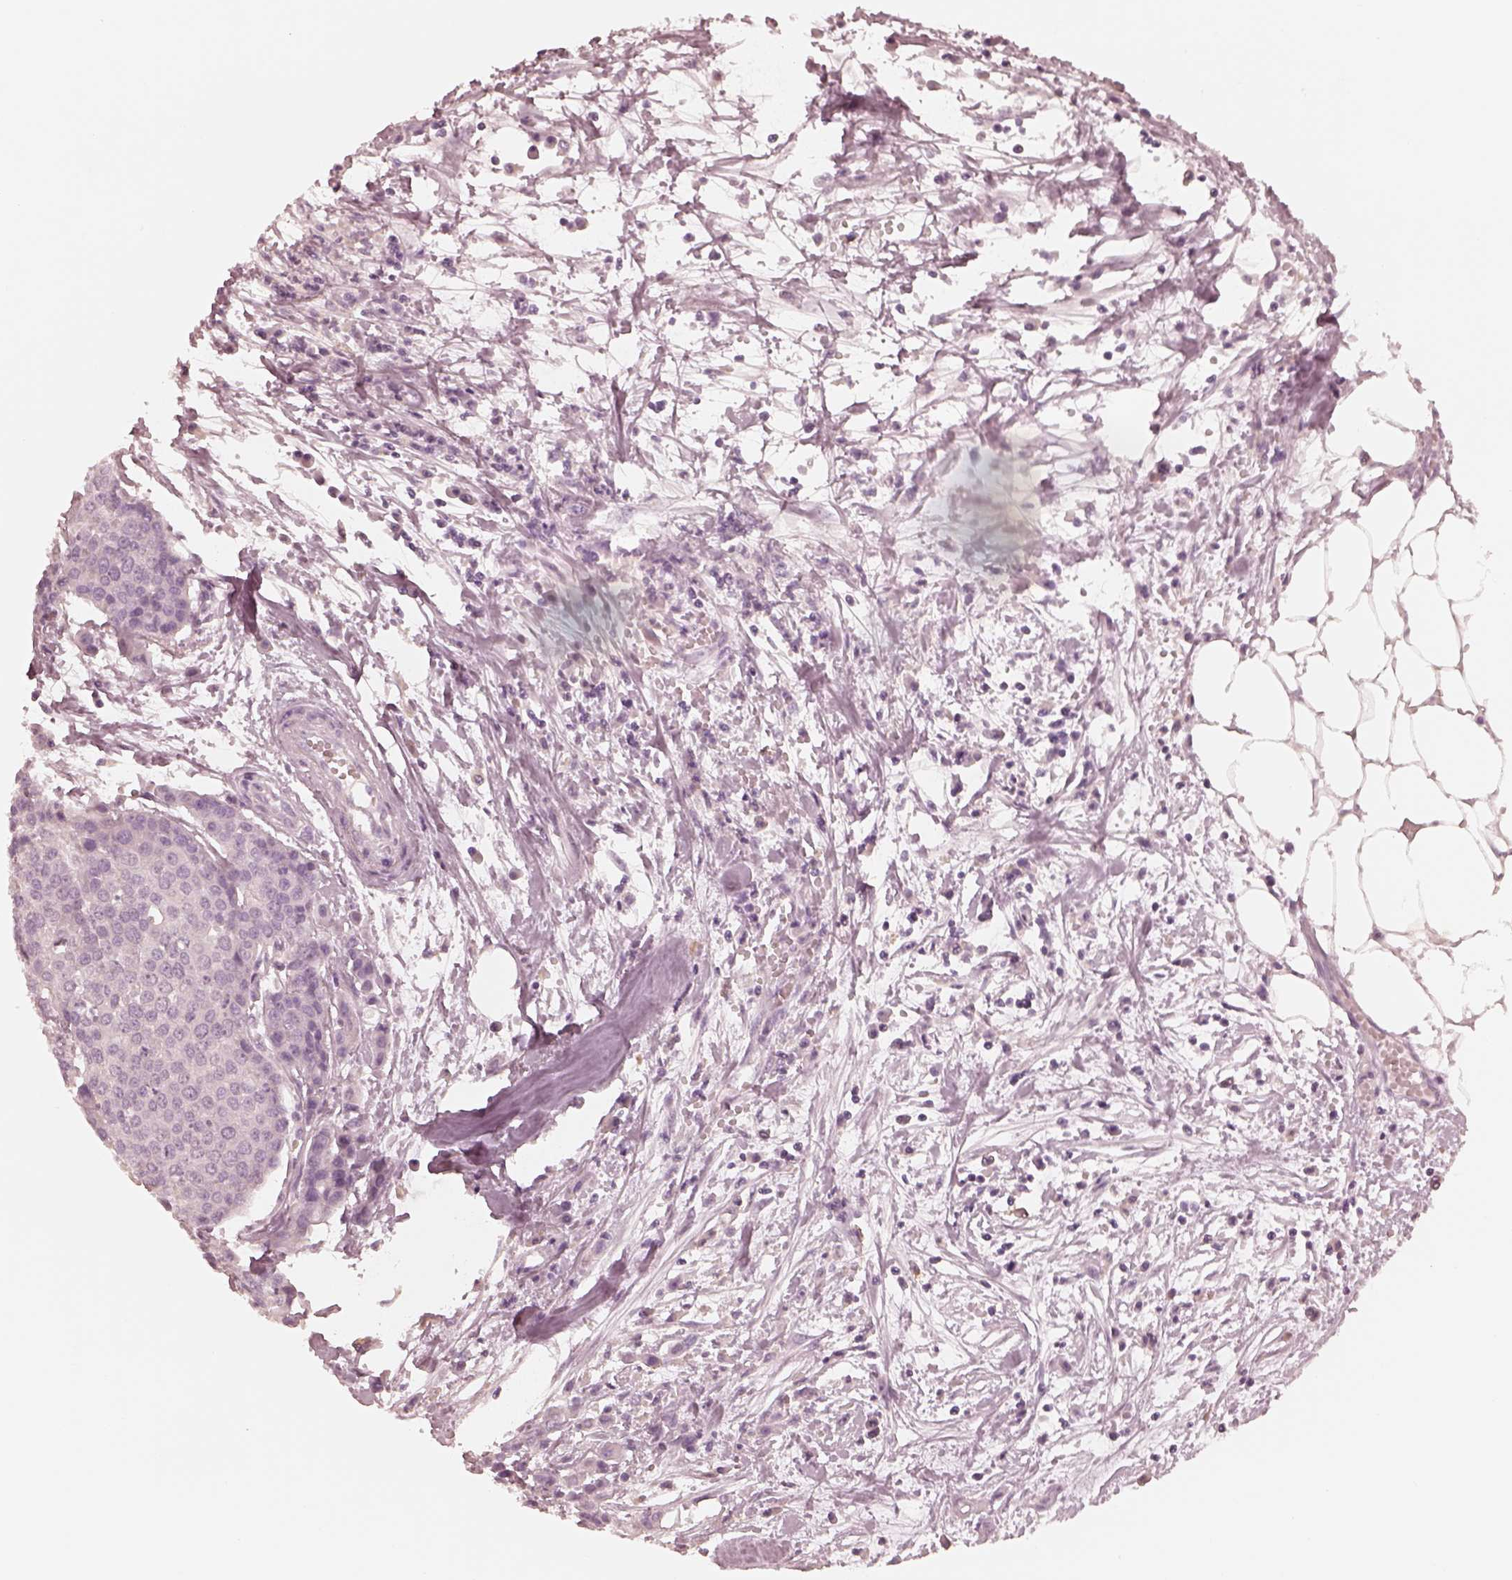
{"staining": {"intensity": "negative", "quantity": "none", "location": "none"}, "tissue": "carcinoid", "cell_type": "Tumor cells", "image_type": "cancer", "snomed": [{"axis": "morphology", "description": "Carcinoid, malignant, NOS"}, {"axis": "topography", "description": "Colon"}], "caption": "IHC photomicrograph of human carcinoid stained for a protein (brown), which reveals no positivity in tumor cells.", "gene": "CALR3", "patient": {"sex": "male", "age": 81}}